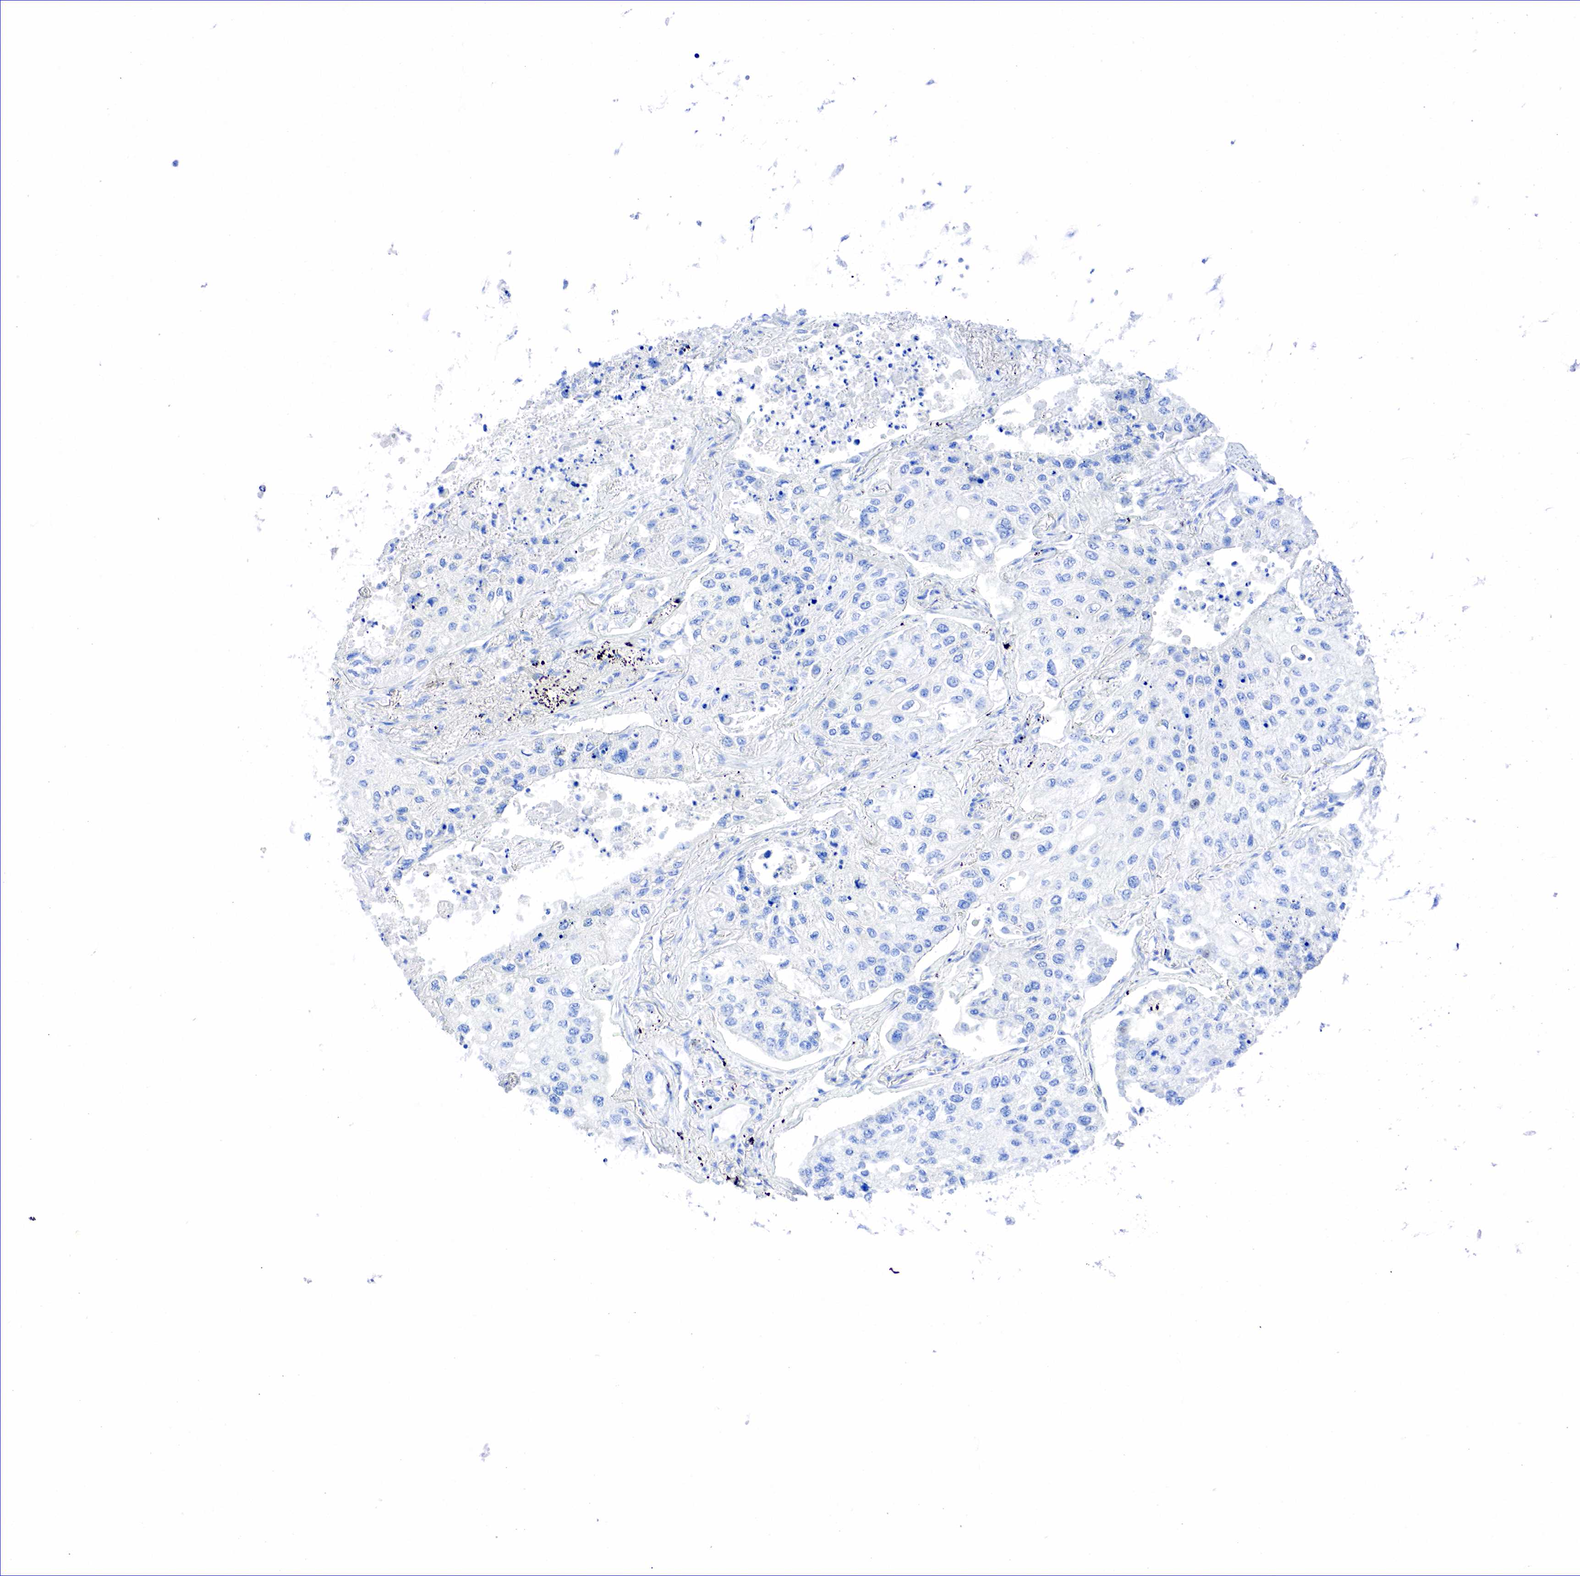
{"staining": {"intensity": "negative", "quantity": "none", "location": "none"}, "tissue": "lung cancer", "cell_type": "Tumor cells", "image_type": "cancer", "snomed": [{"axis": "morphology", "description": "Squamous cell carcinoma, NOS"}, {"axis": "topography", "description": "Lung"}], "caption": "Immunohistochemical staining of lung squamous cell carcinoma shows no significant positivity in tumor cells. (DAB immunohistochemistry (IHC) visualized using brightfield microscopy, high magnification).", "gene": "NKX2-1", "patient": {"sex": "male", "age": 75}}